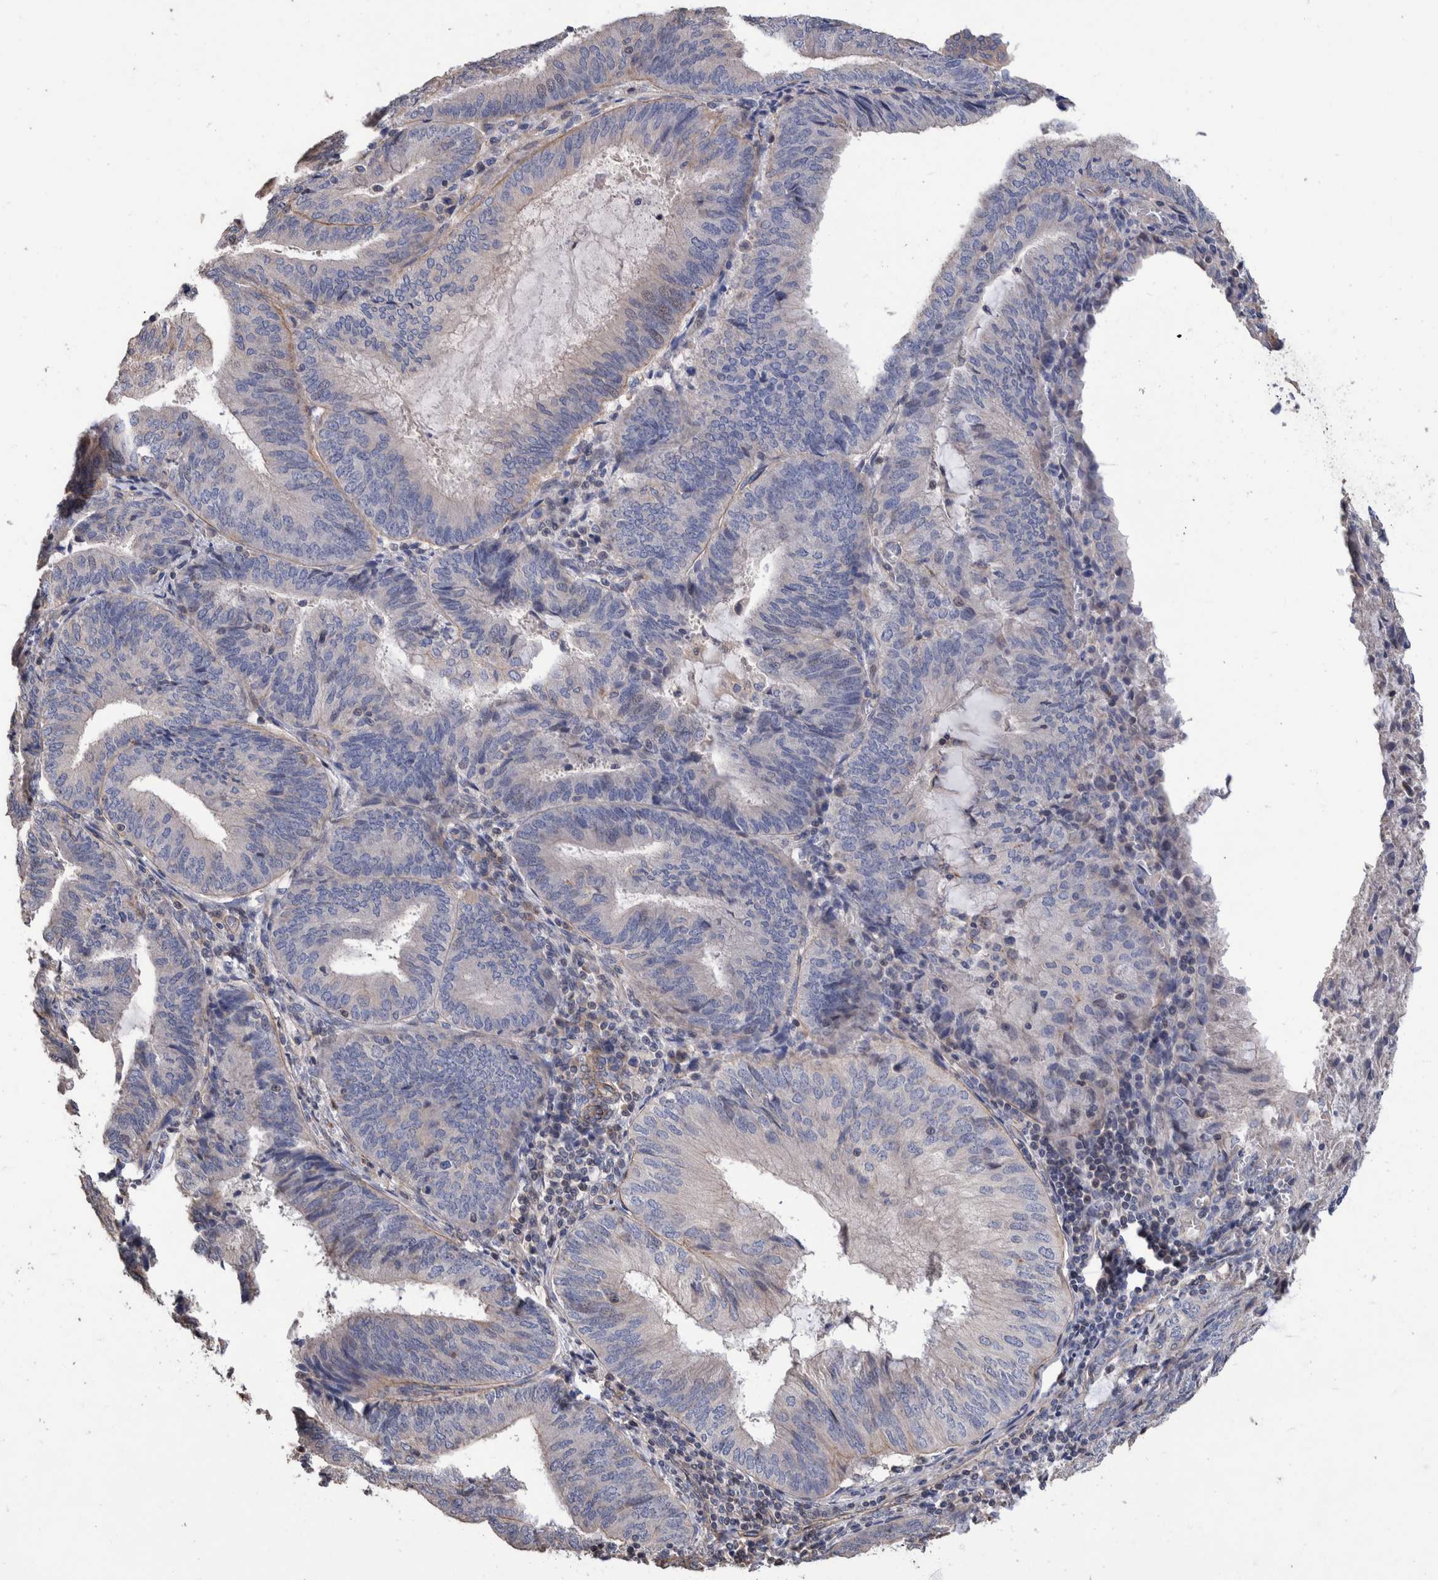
{"staining": {"intensity": "negative", "quantity": "none", "location": "none"}, "tissue": "endometrial cancer", "cell_type": "Tumor cells", "image_type": "cancer", "snomed": [{"axis": "morphology", "description": "Adenocarcinoma, NOS"}, {"axis": "topography", "description": "Endometrium"}], "caption": "Endometrial cancer stained for a protein using IHC exhibits no expression tumor cells.", "gene": "SLC45A4", "patient": {"sex": "female", "age": 81}}